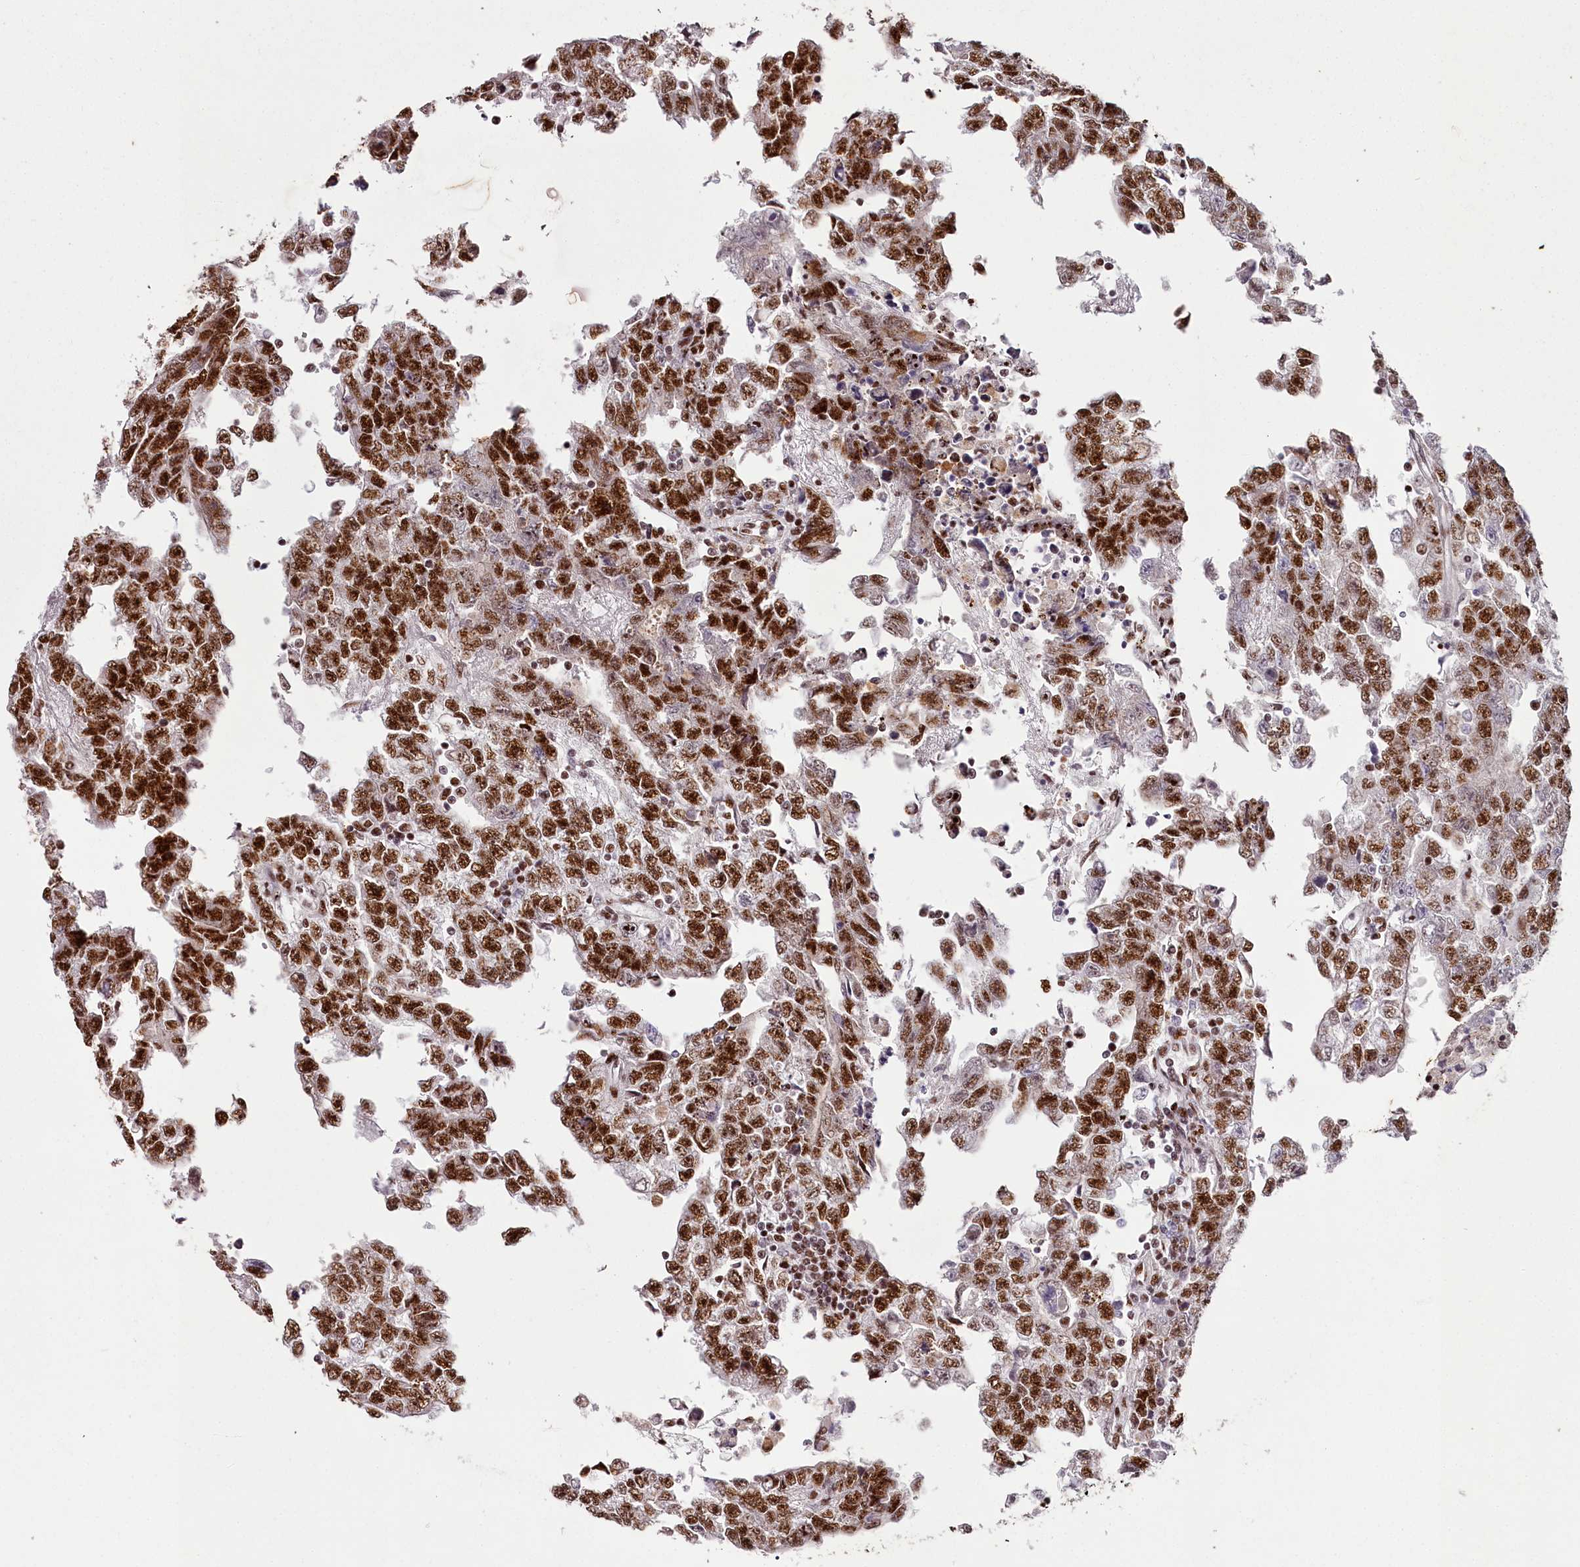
{"staining": {"intensity": "strong", "quantity": "25%-75%", "location": "nuclear"}, "tissue": "testis cancer", "cell_type": "Tumor cells", "image_type": "cancer", "snomed": [{"axis": "morphology", "description": "Carcinoma, Embryonal, NOS"}, {"axis": "topography", "description": "Testis"}], "caption": "A high amount of strong nuclear staining is seen in about 25%-75% of tumor cells in testis cancer tissue.", "gene": "PSPC1", "patient": {"sex": "male", "age": 25}}